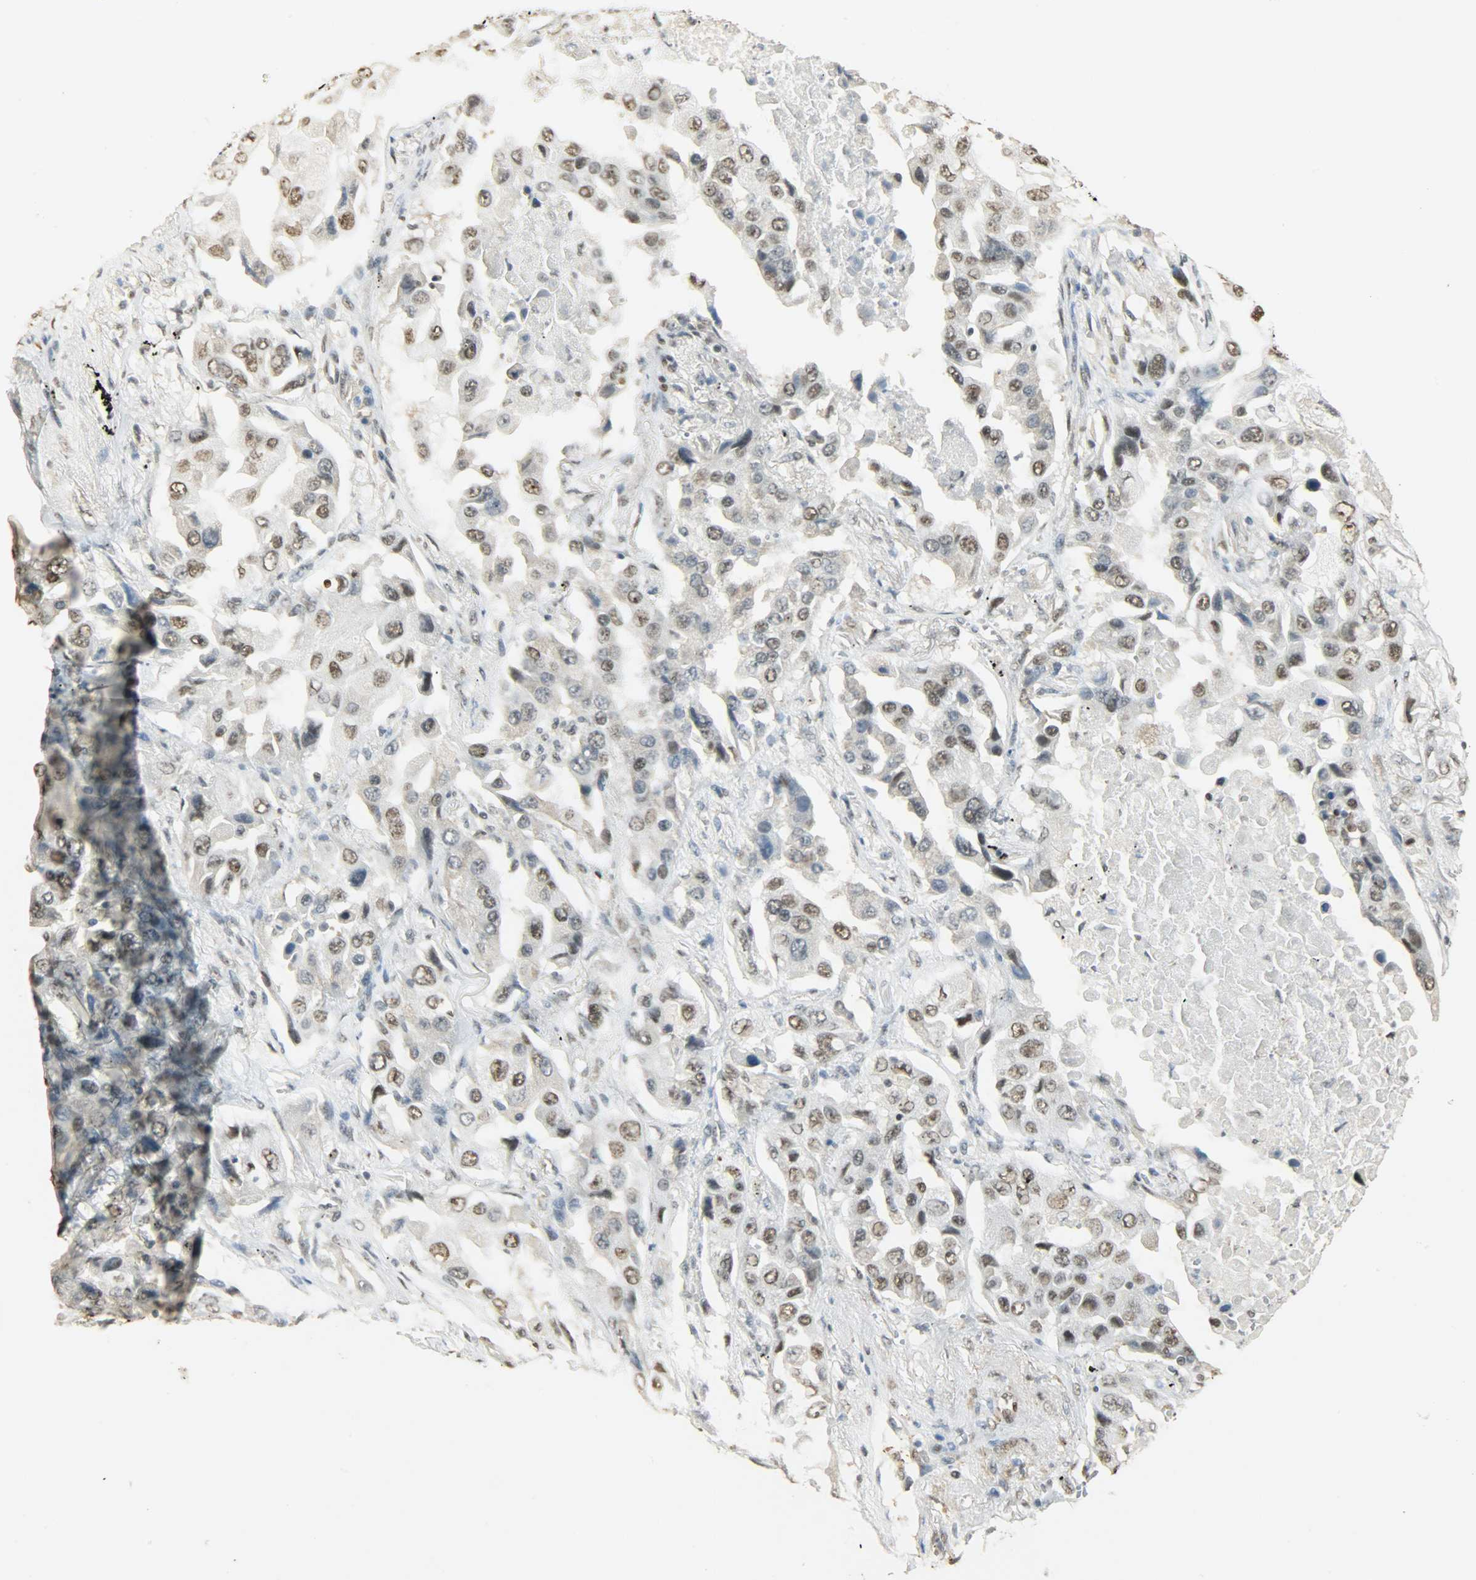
{"staining": {"intensity": "moderate", "quantity": ">75%", "location": "nuclear"}, "tissue": "lung cancer", "cell_type": "Tumor cells", "image_type": "cancer", "snomed": [{"axis": "morphology", "description": "Adenocarcinoma, NOS"}, {"axis": "topography", "description": "Lung"}], "caption": "The immunohistochemical stain labels moderate nuclear staining in tumor cells of adenocarcinoma (lung) tissue.", "gene": "NGFR", "patient": {"sex": "female", "age": 65}}